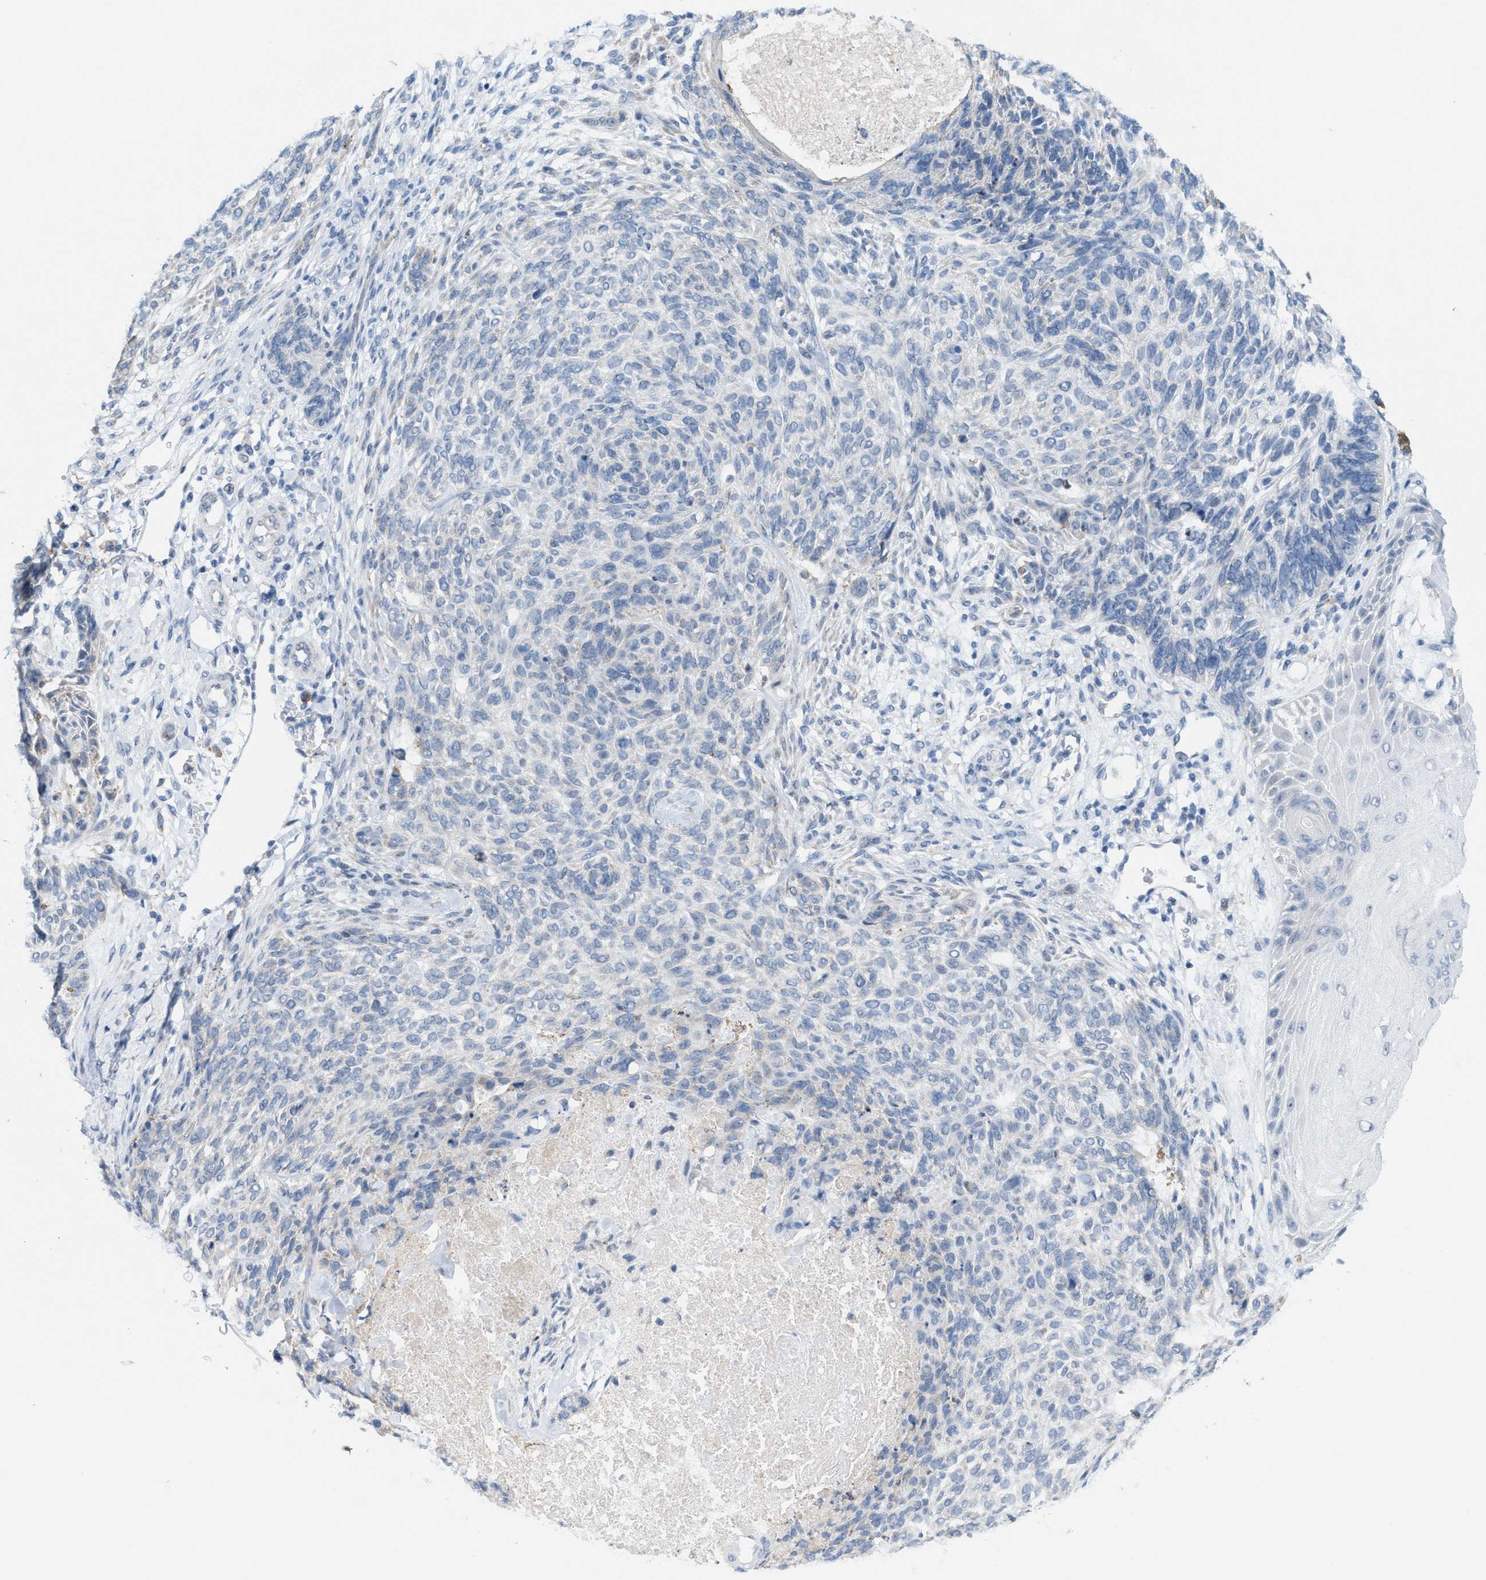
{"staining": {"intensity": "negative", "quantity": "none", "location": "none"}, "tissue": "skin cancer", "cell_type": "Tumor cells", "image_type": "cancer", "snomed": [{"axis": "morphology", "description": "Basal cell carcinoma"}, {"axis": "topography", "description": "Skin"}], "caption": "Human skin basal cell carcinoma stained for a protein using immunohistochemistry exhibits no staining in tumor cells.", "gene": "KIFC3", "patient": {"sex": "male", "age": 55}}